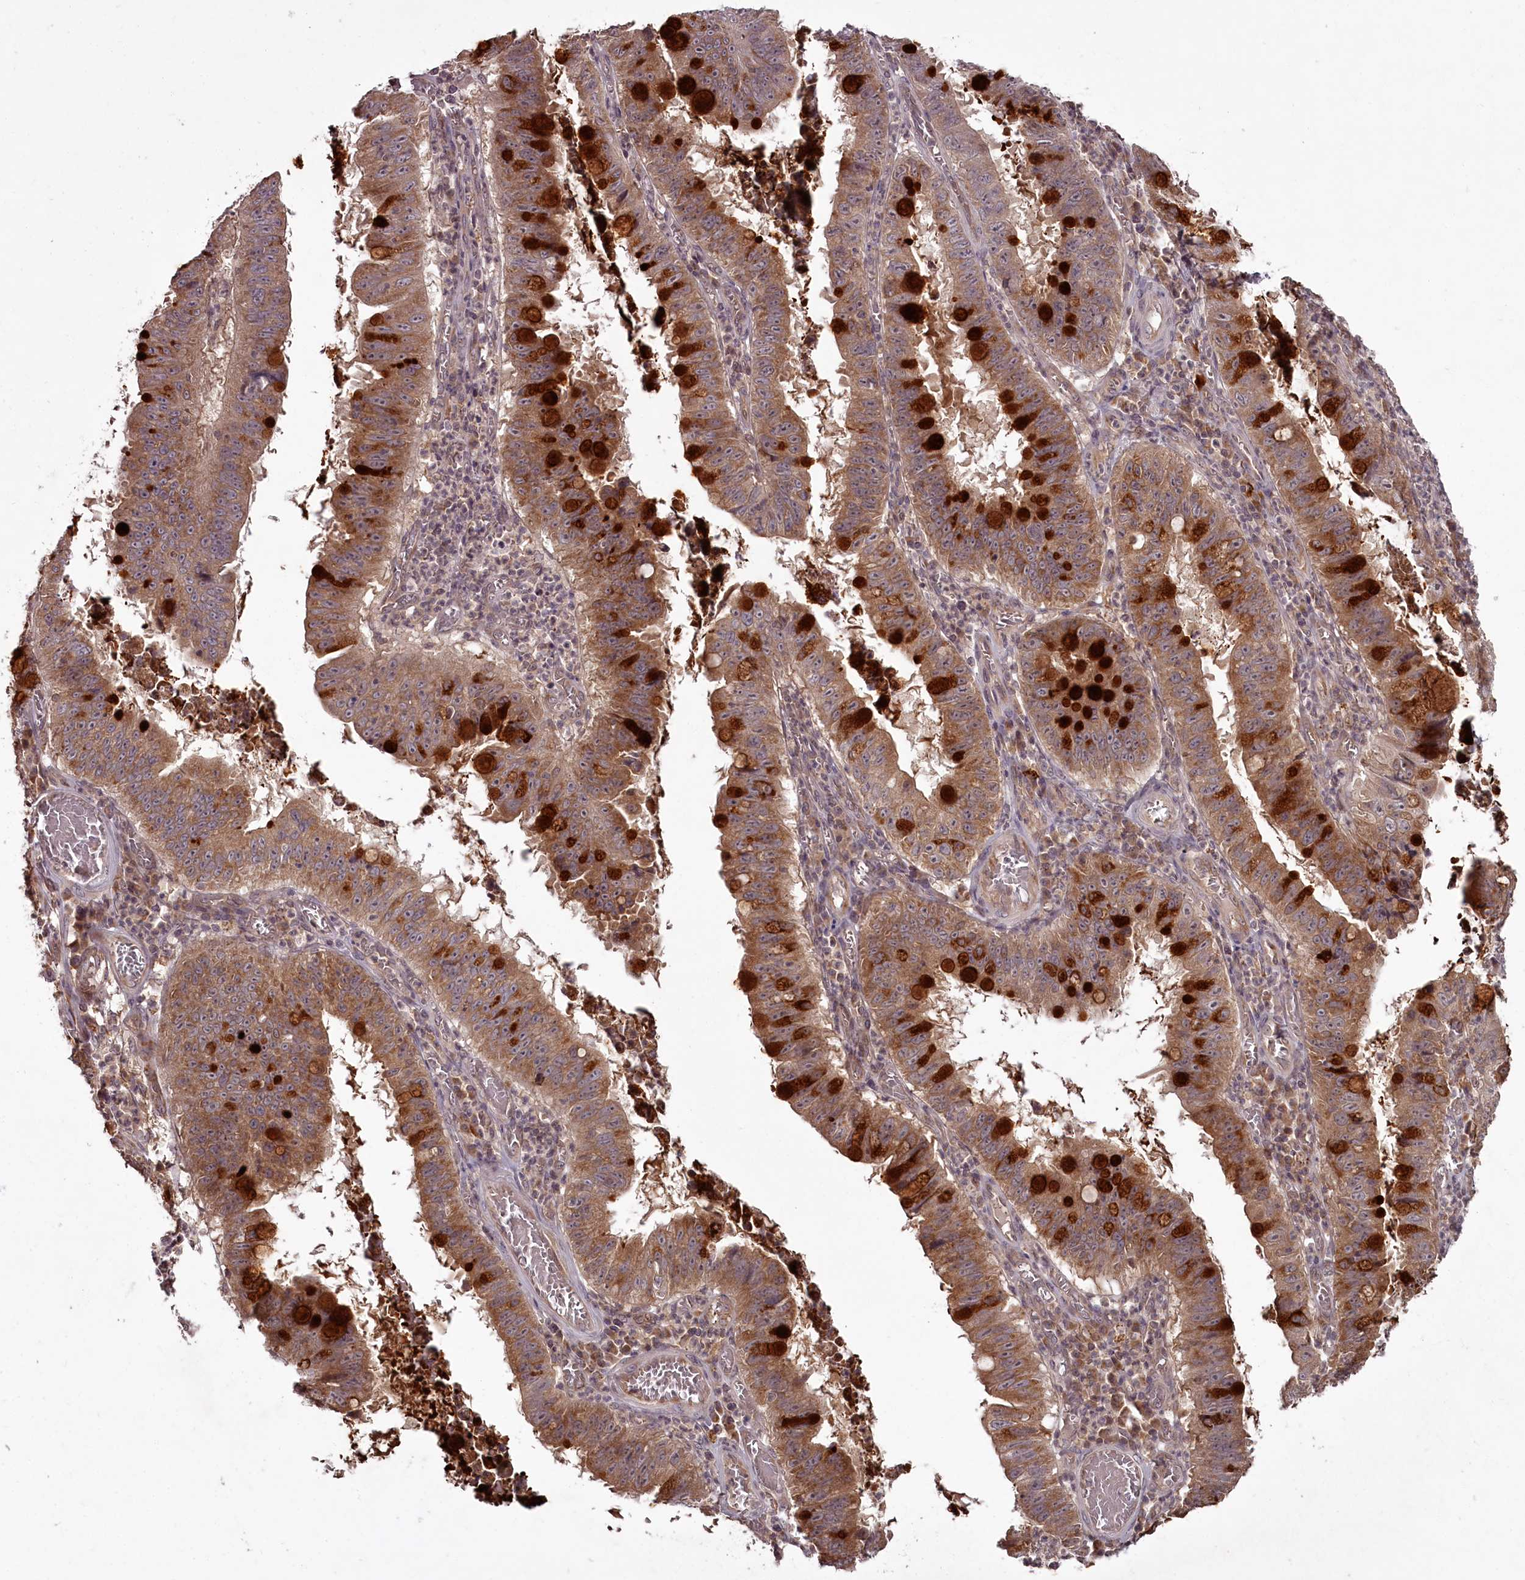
{"staining": {"intensity": "strong", "quantity": ">75%", "location": "cytoplasmic/membranous"}, "tissue": "stomach cancer", "cell_type": "Tumor cells", "image_type": "cancer", "snomed": [{"axis": "morphology", "description": "Adenocarcinoma, NOS"}, {"axis": "topography", "description": "Stomach"}], "caption": "DAB immunohistochemical staining of human stomach cancer displays strong cytoplasmic/membranous protein positivity in about >75% of tumor cells.", "gene": "PCBP2", "patient": {"sex": "male", "age": 59}}